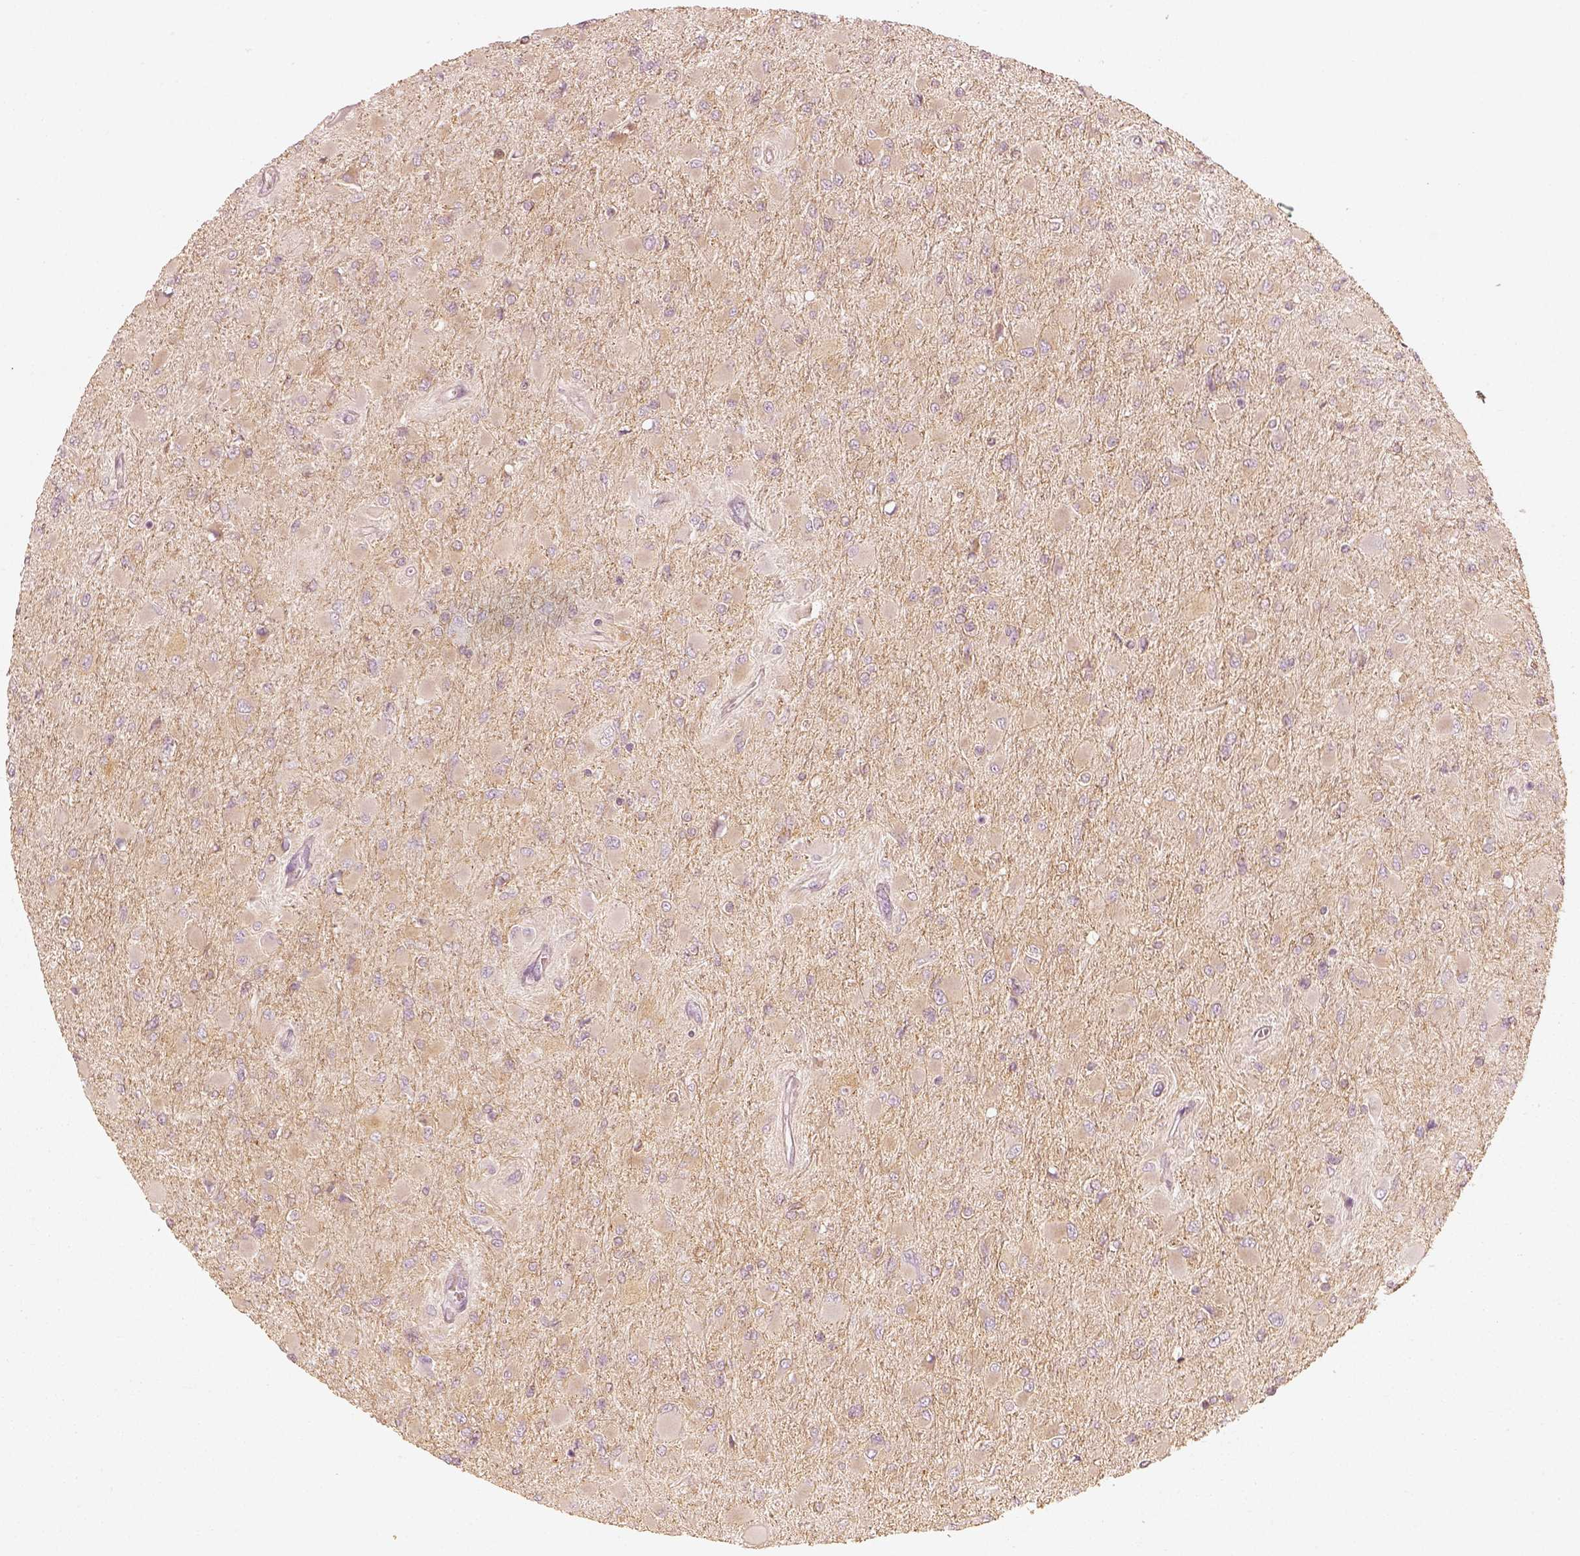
{"staining": {"intensity": "weak", "quantity": ">75%", "location": "cytoplasmic/membranous"}, "tissue": "glioma", "cell_type": "Tumor cells", "image_type": "cancer", "snomed": [{"axis": "morphology", "description": "Glioma, malignant, High grade"}, {"axis": "topography", "description": "Cerebral cortex"}], "caption": "Weak cytoplasmic/membranous protein staining is seen in about >75% of tumor cells in glioma.", "gene": "FMNL2", "patient": {"sex": "female", "age": 36}}